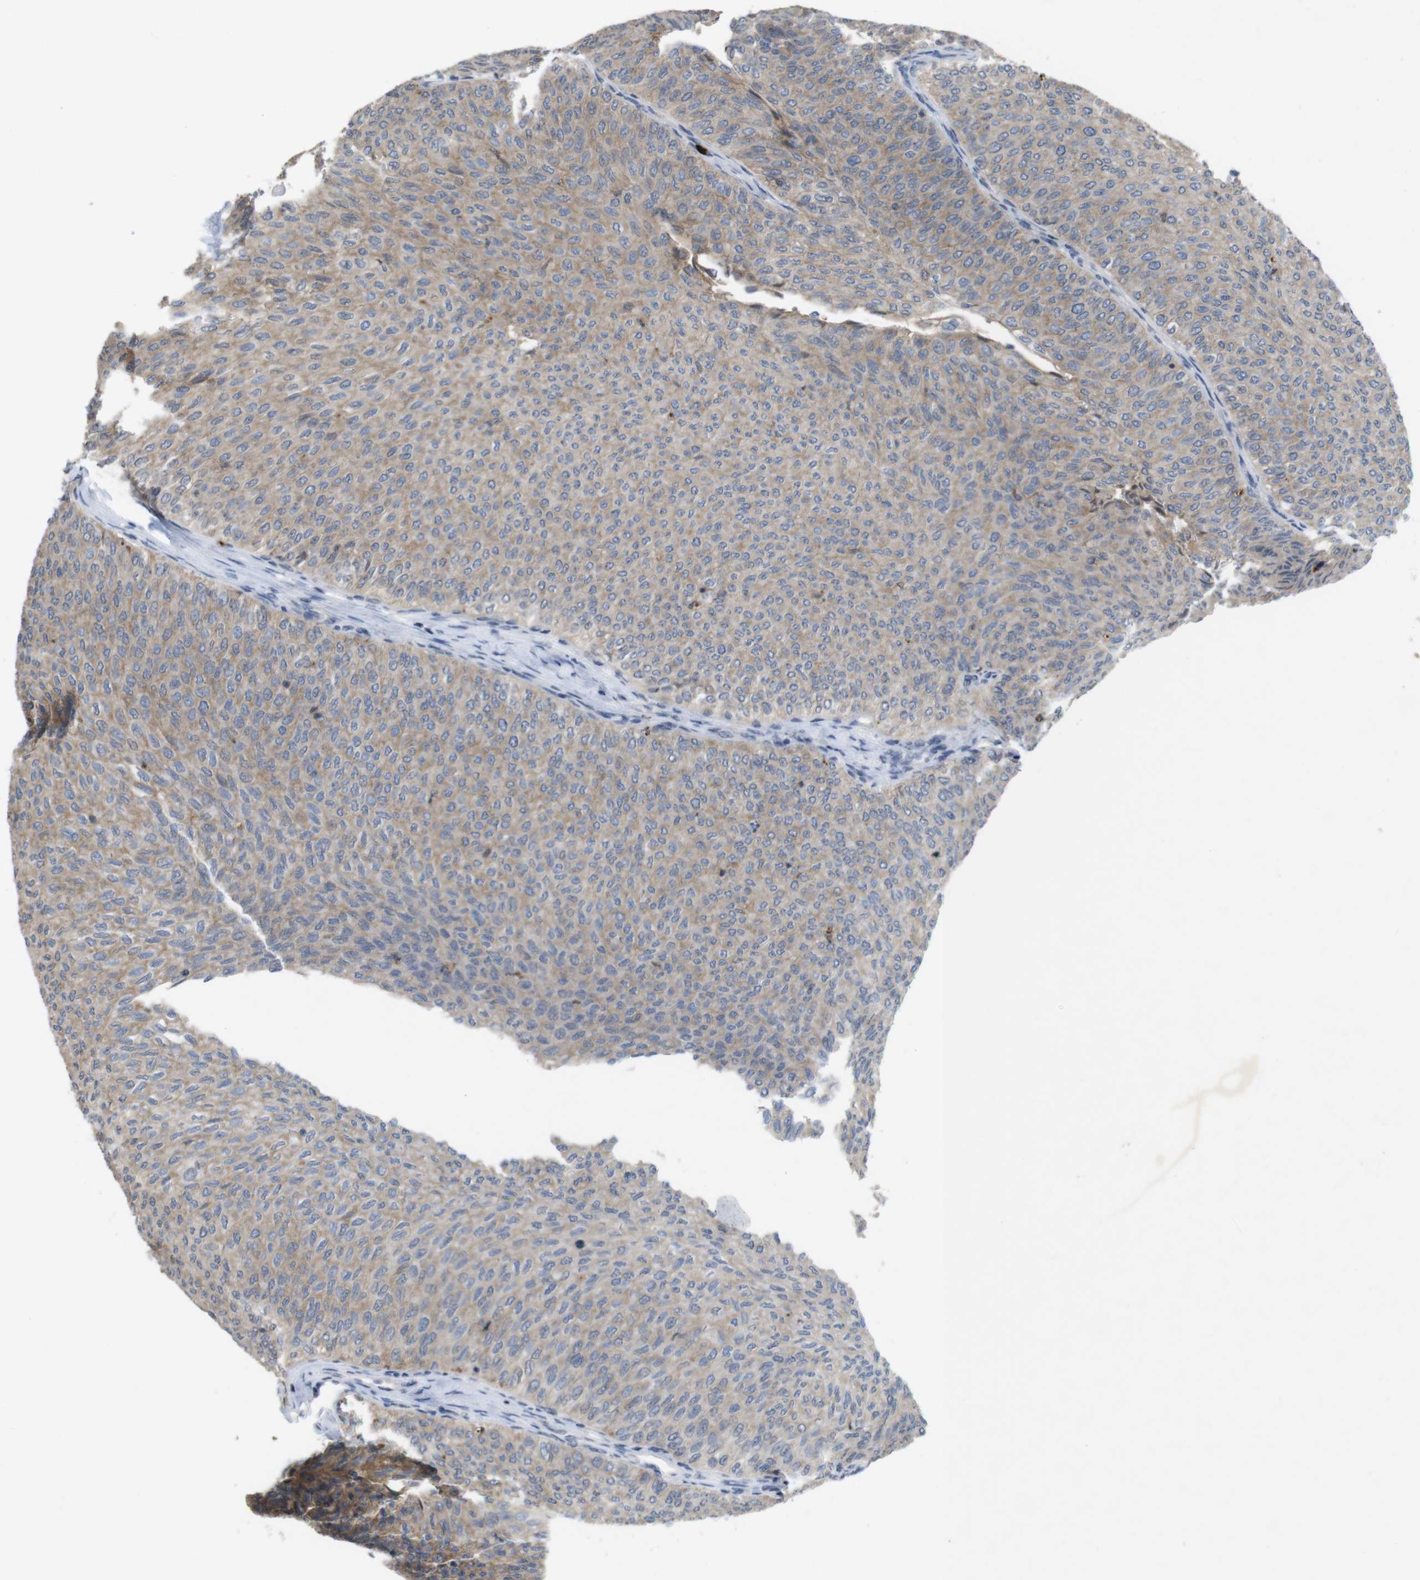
{"staining": {"intensity": "weak", "quantity": ">75%", "location": "cytoplasmic/membranous"}, "tissue": "urothelial cancer", "cell_type": "Tumor cells", "image_type": "cancer", "snomed": [{"axis": "morphology", "description": "Urothelial carcinoma, Low grade"}, {"axis": "topography", "description": "Urinary bladder"}], "caption": "Immunohistochemical staining of human urothelial cancer reveals weak cytoplasmic/membranous protein expression in approximately >75% of tumor cells.", "gene": "TSPAN14", "patient": {"sex": "male", "age": 78}}